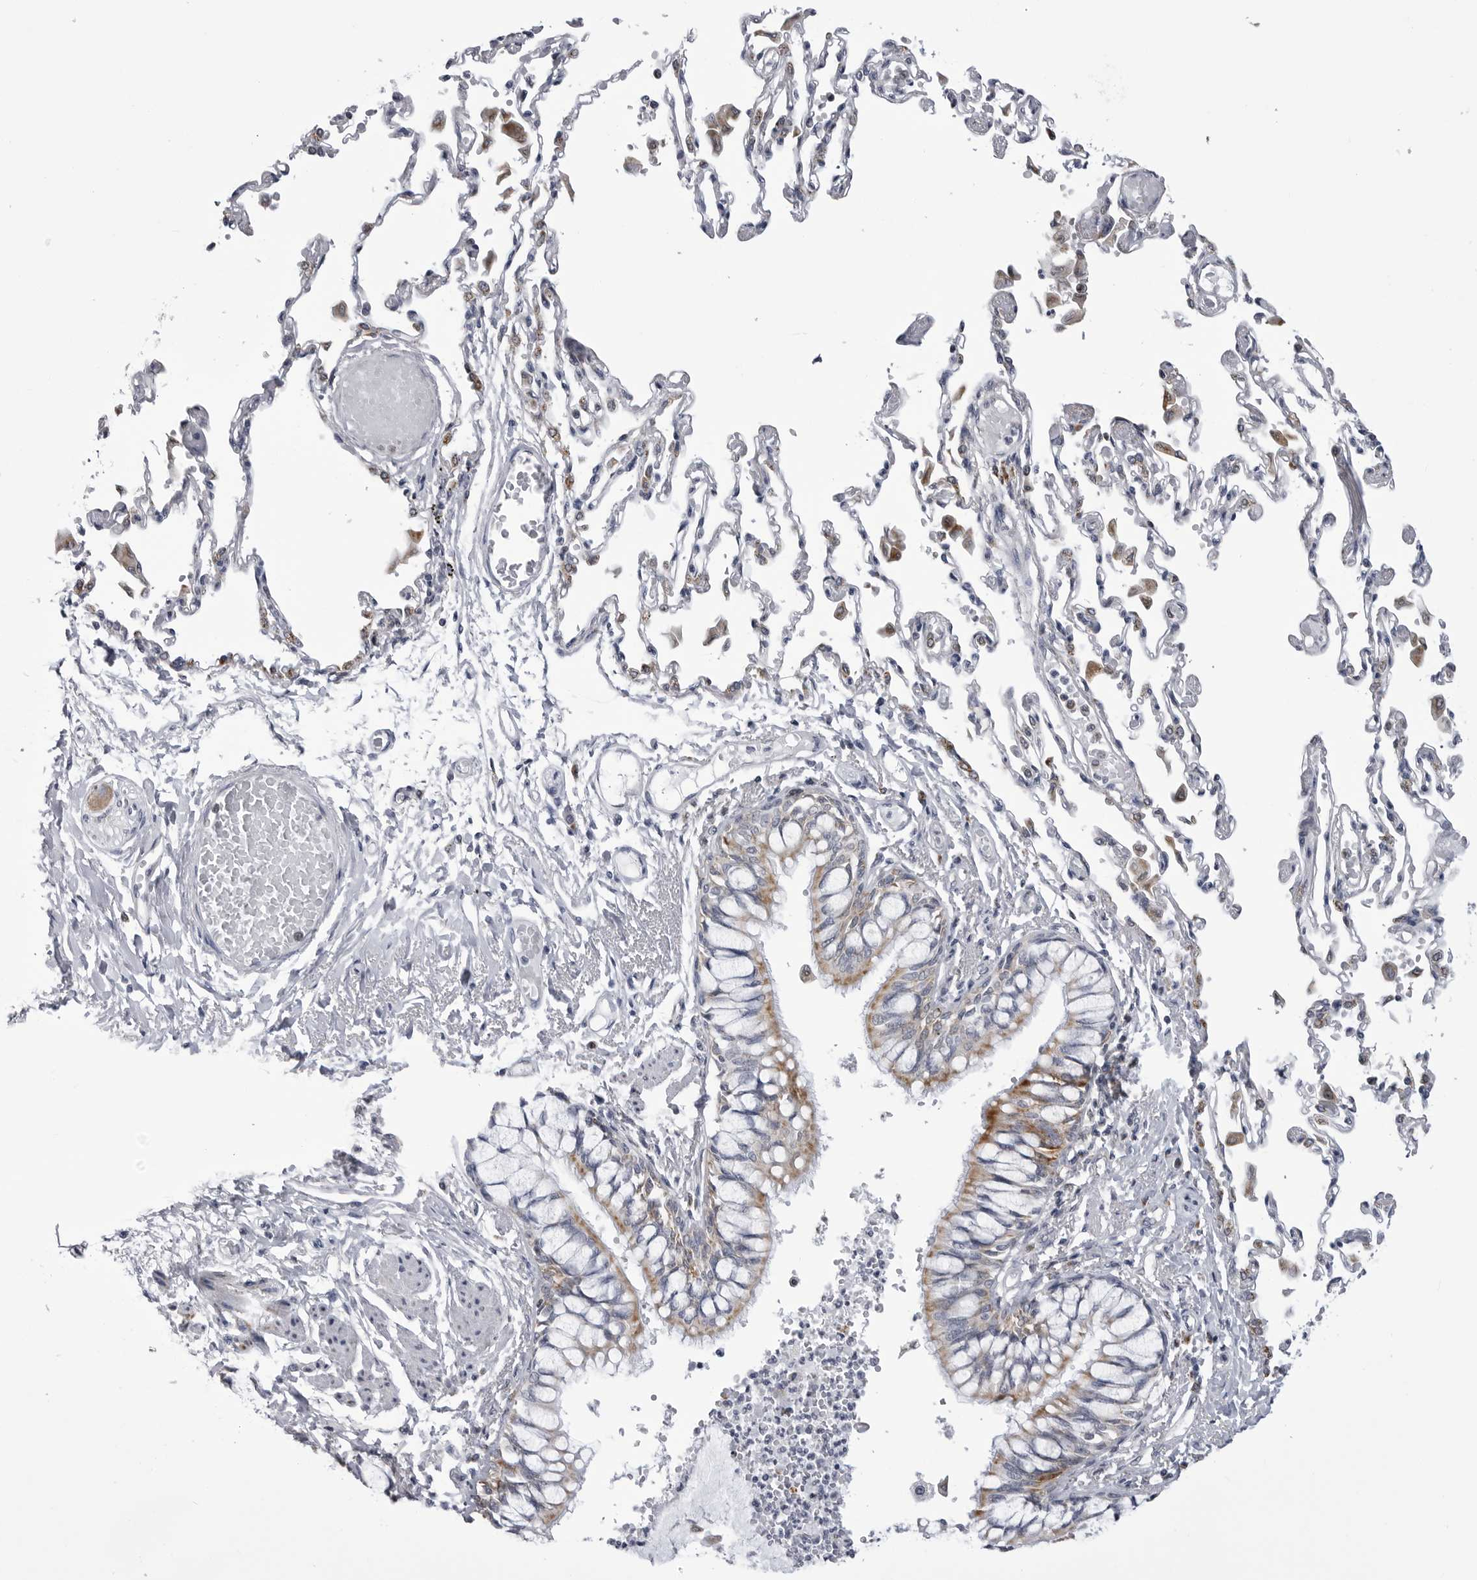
{"staining": {"intensity": "moderate", "quantity": ">75%", "location": "cytoplasmic/membranous"}, "tissue": "bronchus", "cell_type": "Respiratory epithelial cells", "image_type": "normal", "snomed": [{"axis": "morphology", "description": "Normal tissue, NOS"}, {"axis": "topography", "description": "Cartilage tissue"}, {"axis": "topography", "description": "Bronchus"}, {"axis": "topography", "description": "Lung"}], "caption": "A micrograph showing moderate cytoplasmic/membranous positivity in about >75% of respiratory epithelial cells in benign bronchus, as visualized by brown immunohistochemical staining.", "gene": "FH", "patient": {"sex": "female", "age": 49}}